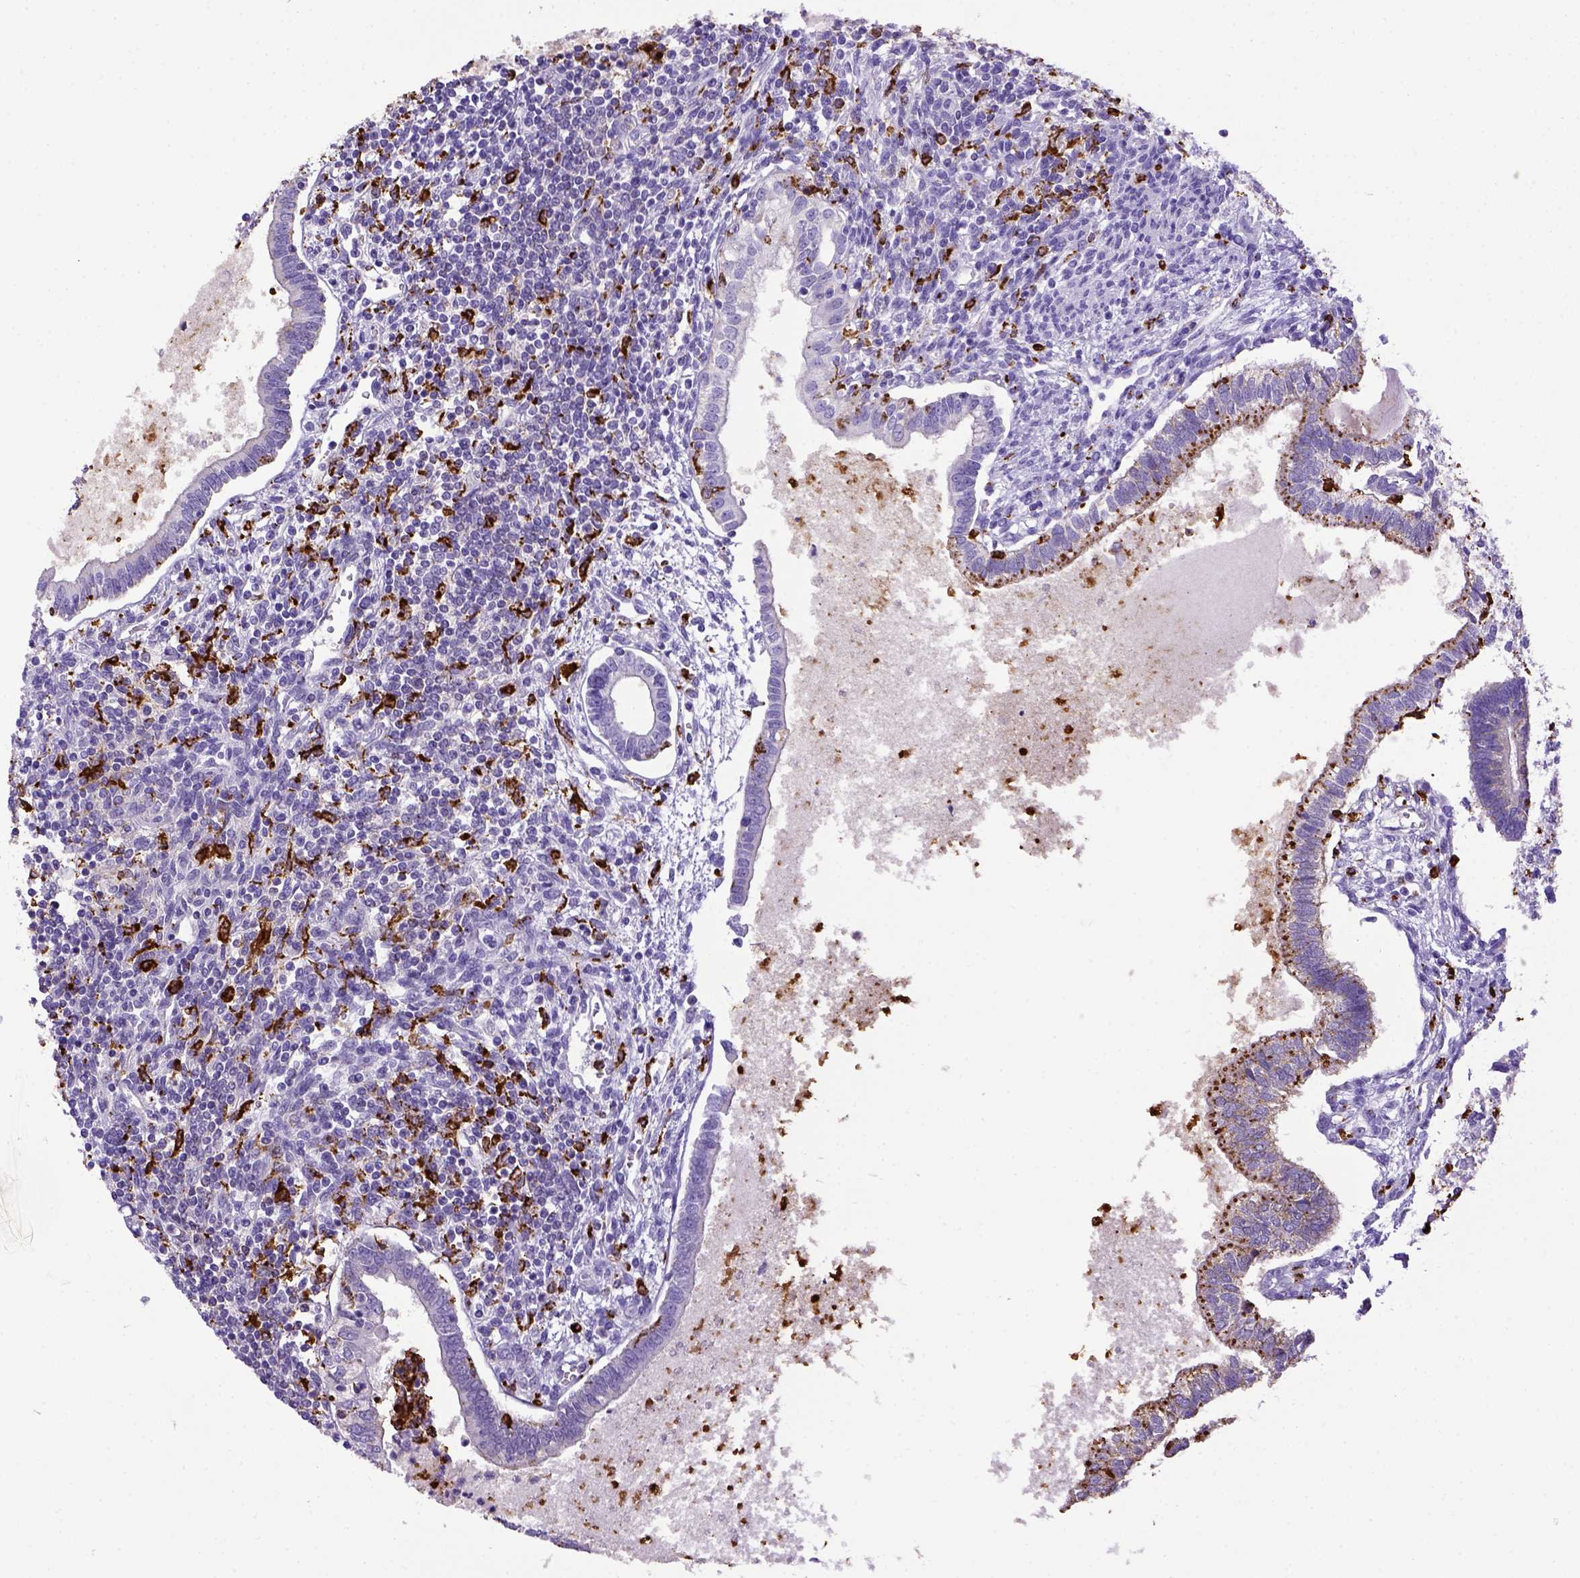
{"staining": {"intensity": "negative", "quantity": "none", "location": "none"}, "tissue": "testis cancer", "cell_type": "Tumor cells", "image_type": "cancer", "snomed": [{"axis": "morphology", "description": "Carcinoma, Embryonal, NOS"}, {"axis": "topography", "description": "Testis"}], "caption": "This histopathology image is of embryonal carcinoma (testis) stained with IHC to label a protein in brown with the nuclei are counter-stained blue. There is no expression in tumor cells.", "gene": "CD68", "patient": {"sex": "male", "age": 37}}